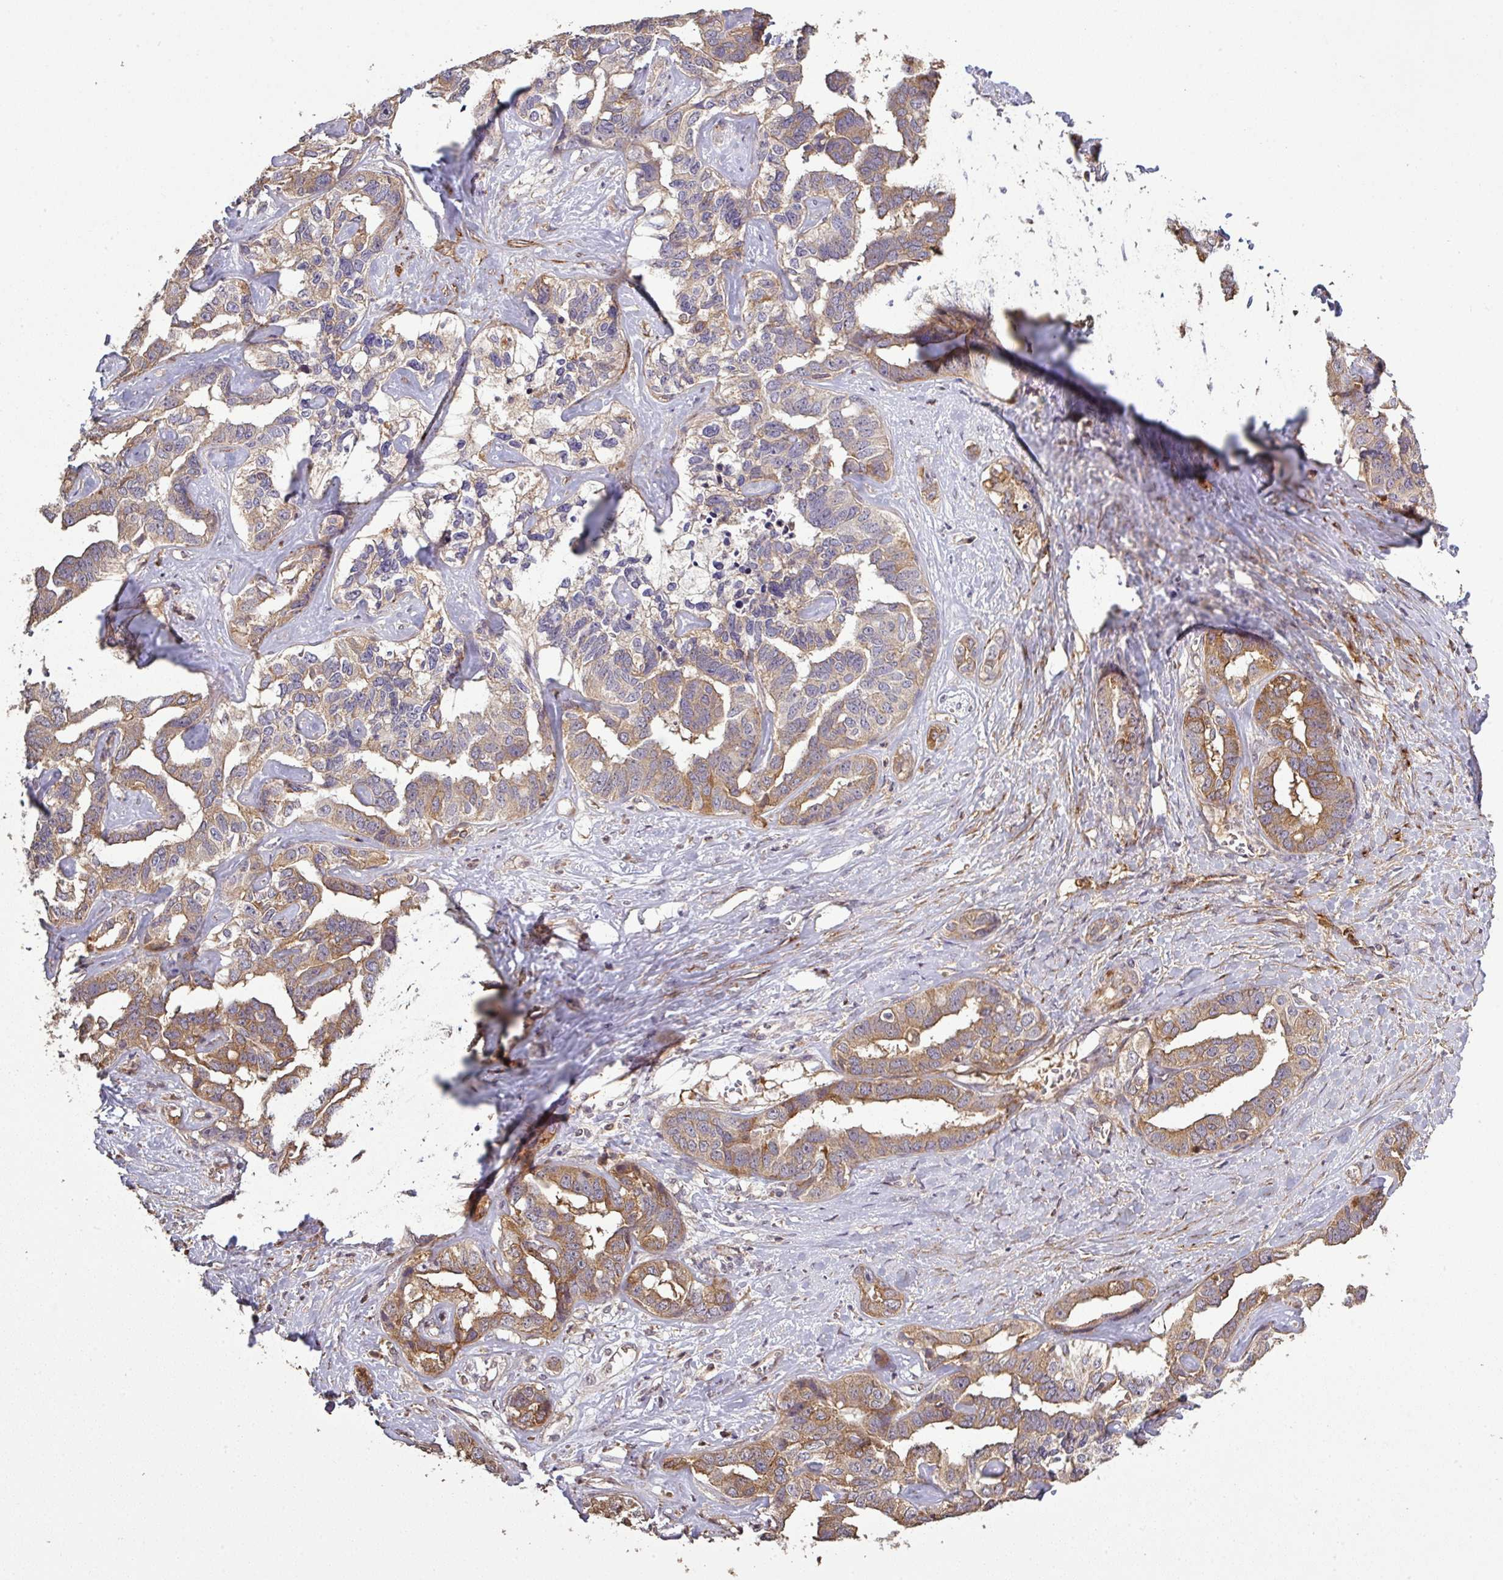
{"staining": {"intensity": "moderate", "quantity": "25%-75%", "location": "cytoplasmic/membranous"}, "tissue": "liver cancer", "cell_type": "Tumor cells", "image_type": "cancer", "snomed": [{"axis": "morphology", "description": "Cholangiocarcinoma"}, {"axis": "topography", "description": "Liver"}], "caption": "Protein expression analysis of cholangiocarcinoma (liver) displays moderate cytoplasmic/membranous expression in about 25%-75% of tumor cells. (brown staining indicates protein expression, while blue staining denotes nuclei).", "gene": "ISLR", "patient": {"sex": "male", "age": 59}}